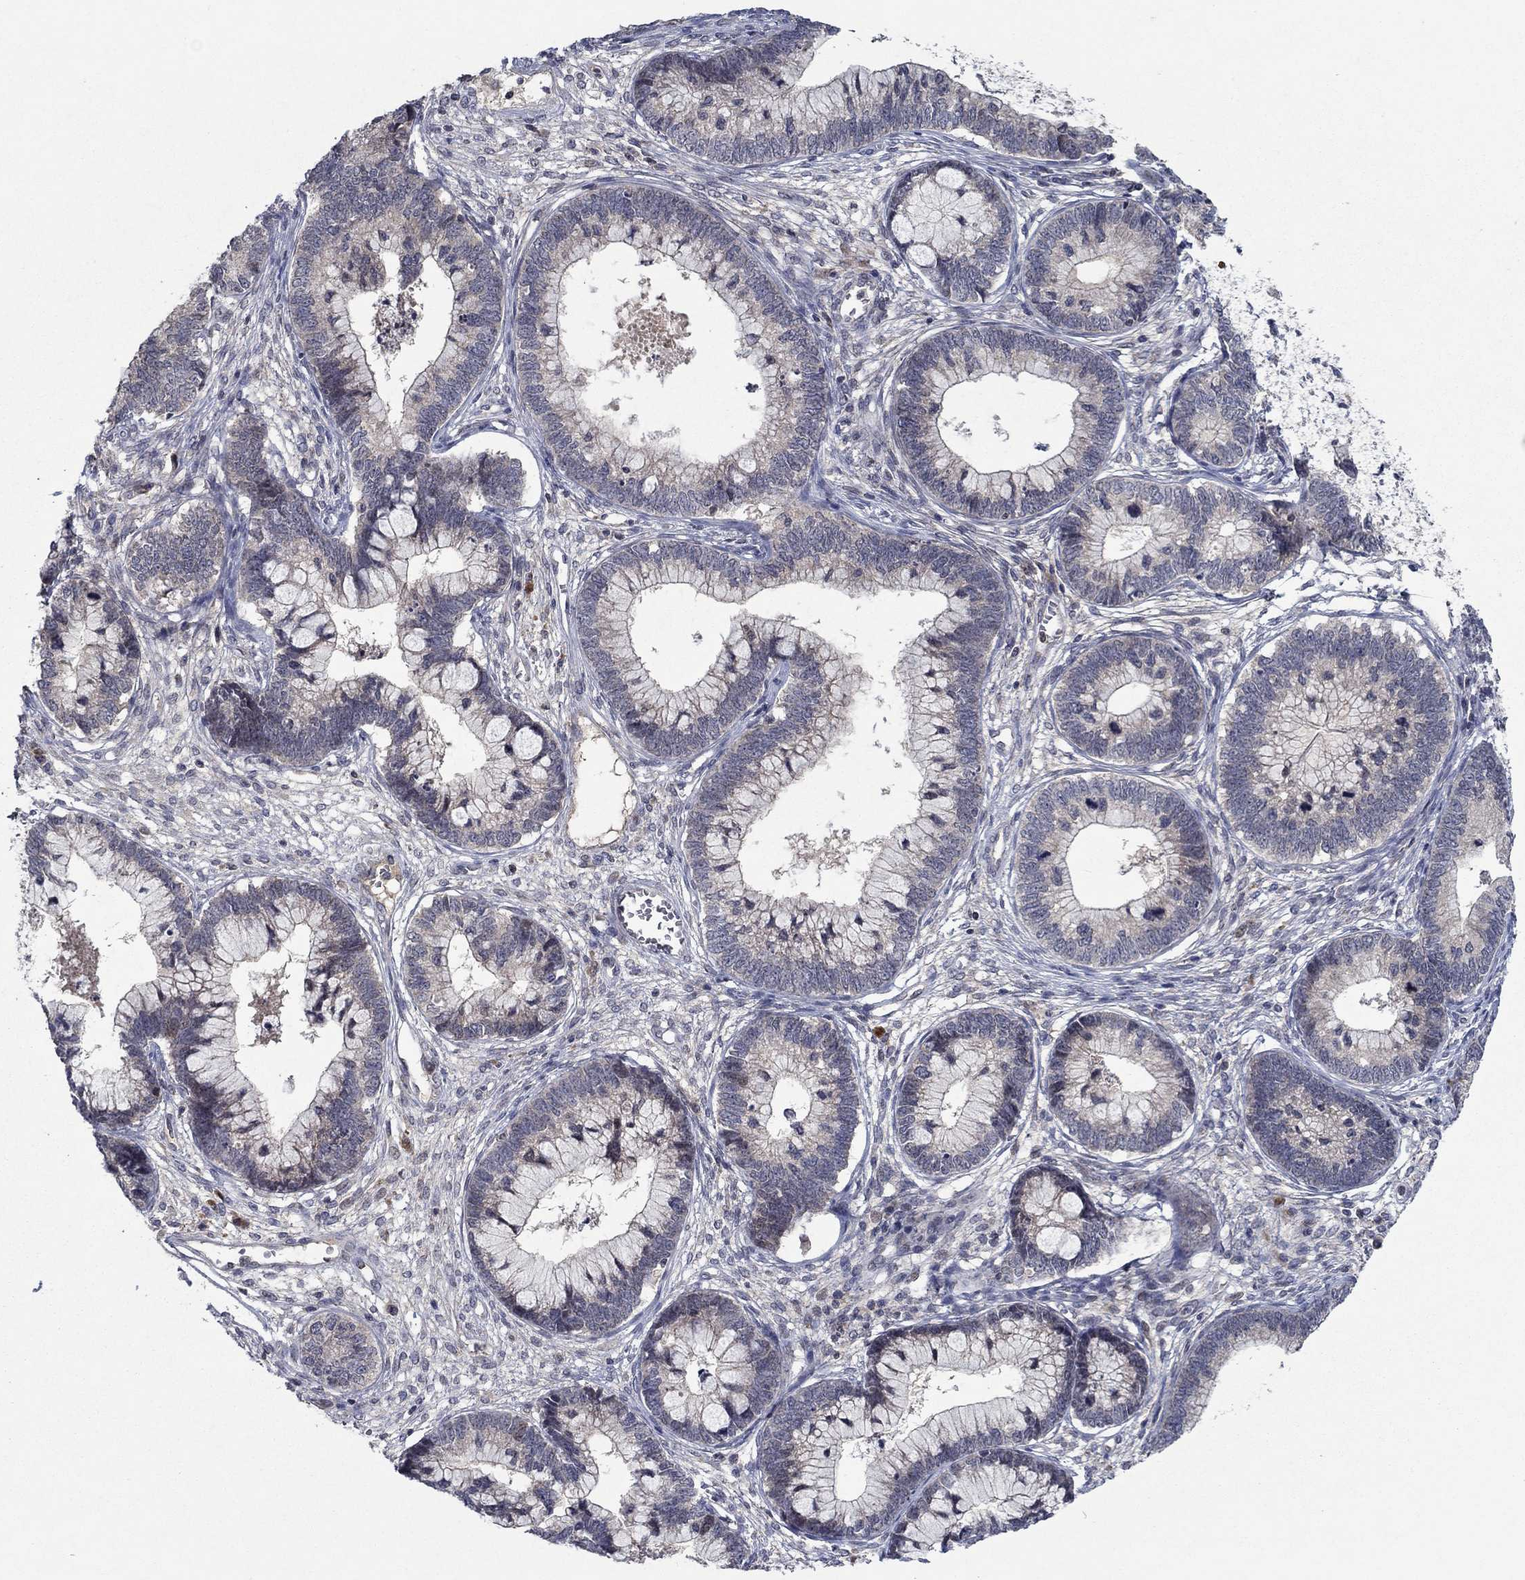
{"staining": {"intensity": "negative", "quantity": "none", "location": "none"}, "tissue": "cervical cancer", "cell_type": "Tumor cells", "image_type": "cancer", "snomed": [{"axis": "morphology", "description": "Adenocarcinoma, NOS"}, {"axis": "topography", "description": "Cervix"}], "caption": "Micrograph shows no protein positivity in tumor cells of adenocarcinoma (cervical) tissue.", "gene": "IL4", "patient": {"sex": "female", "age": 44}}